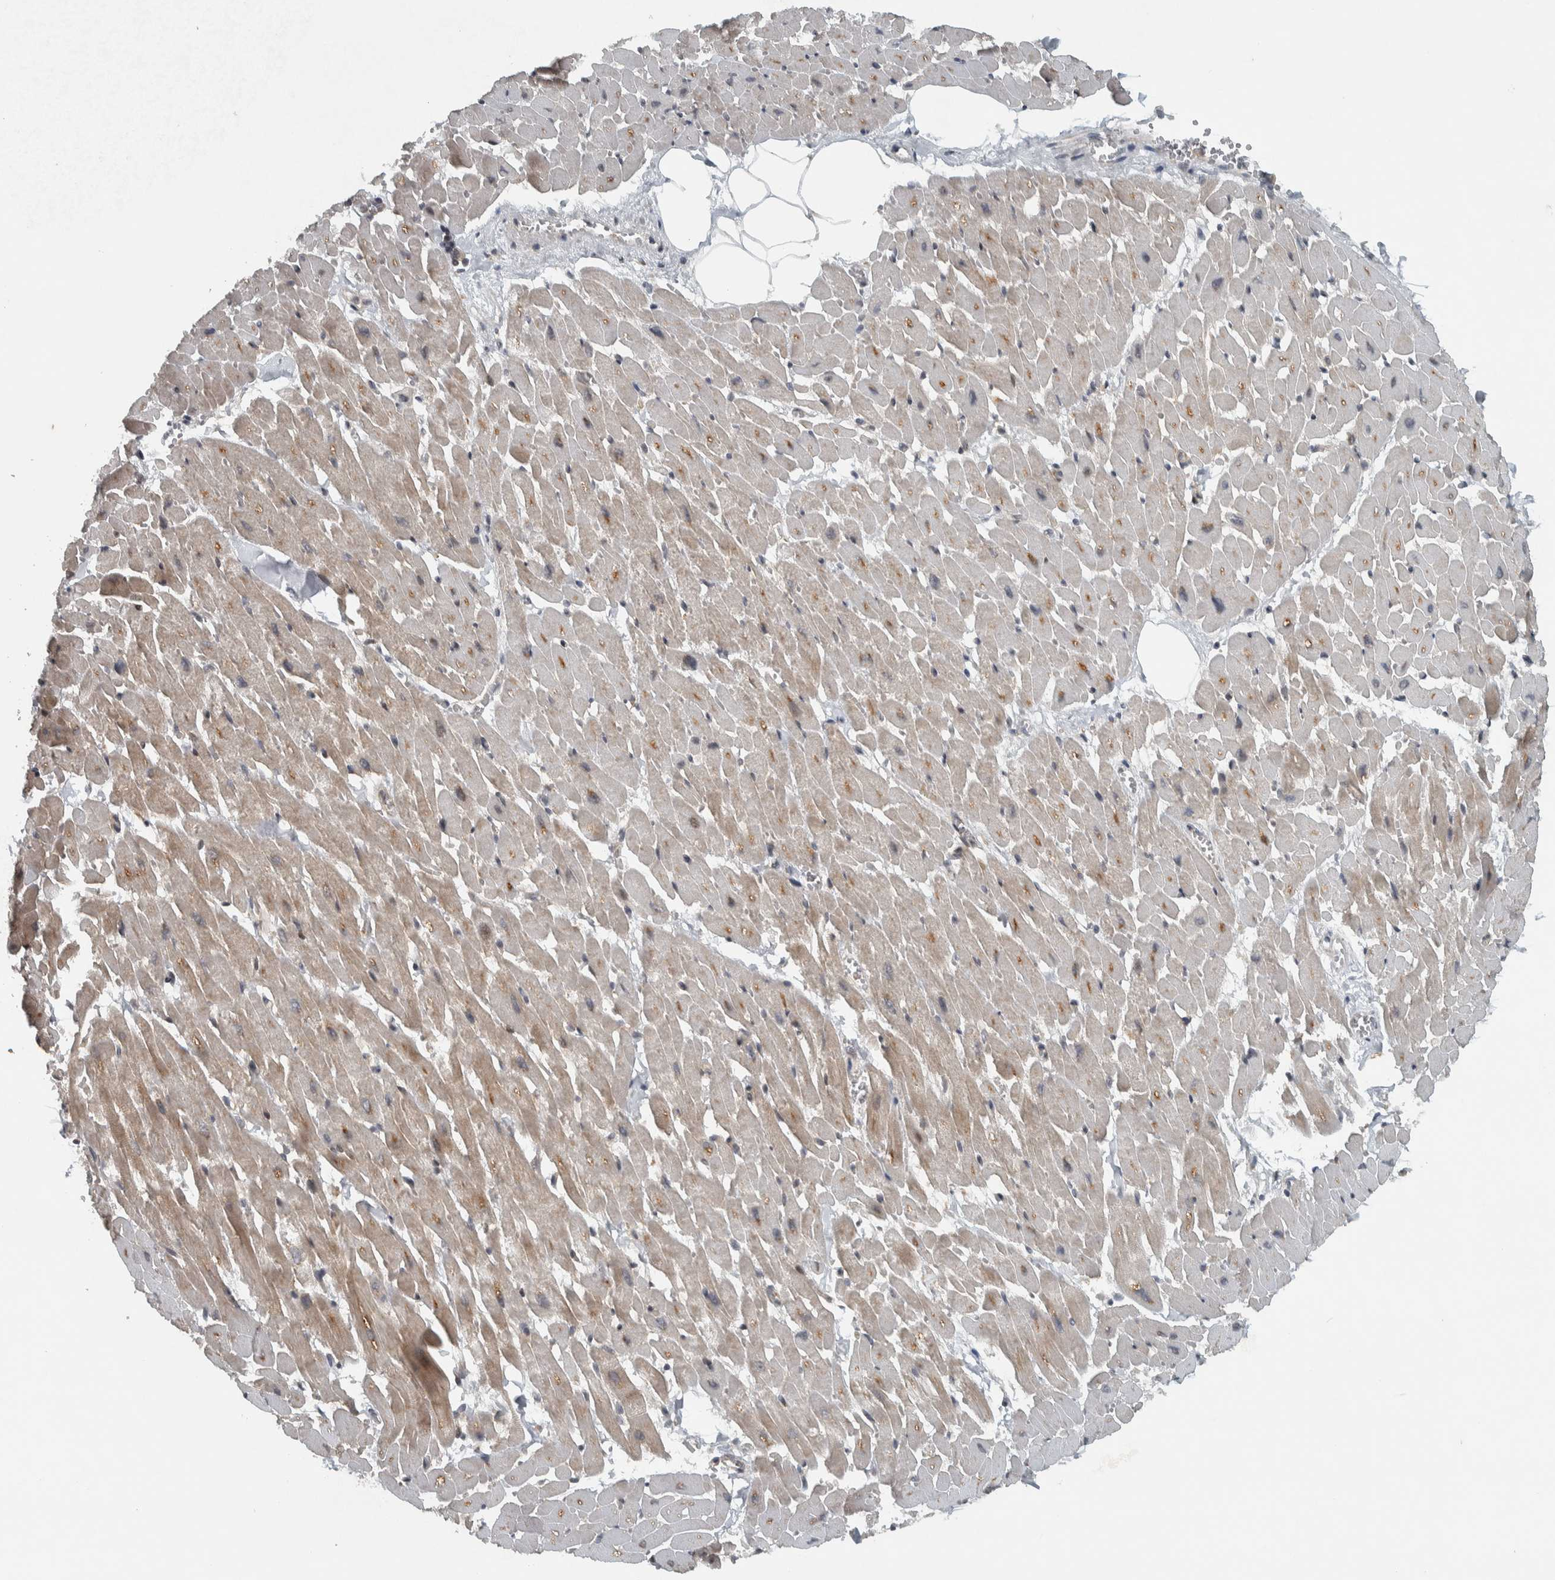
{"staining": {"intensity": "weak", "quantity": "25%-75%", "location": "cytoplasmic/membranous"}, "tissue": "heart muscle", "cell_type": "Cardiomyocytes", "image_type": "normal", "snomed": [{"axis": "morphology", "description": "Normal tissue, NOS"}, {"axis": "topography", "description": "Heart"}], "caption": "Benign heart muscle was stained to show a protein in brown. There is low levels of weak cytoplasmic/membranous expression in approximately 25%-75% of cardiomyocytes. Using DAB (brown) and hematoxylin (blue) stains, captured at high magnification using brightfield microscopy.", "gene": "NAPG", "patient": {"sex": "female", "age": 19}}